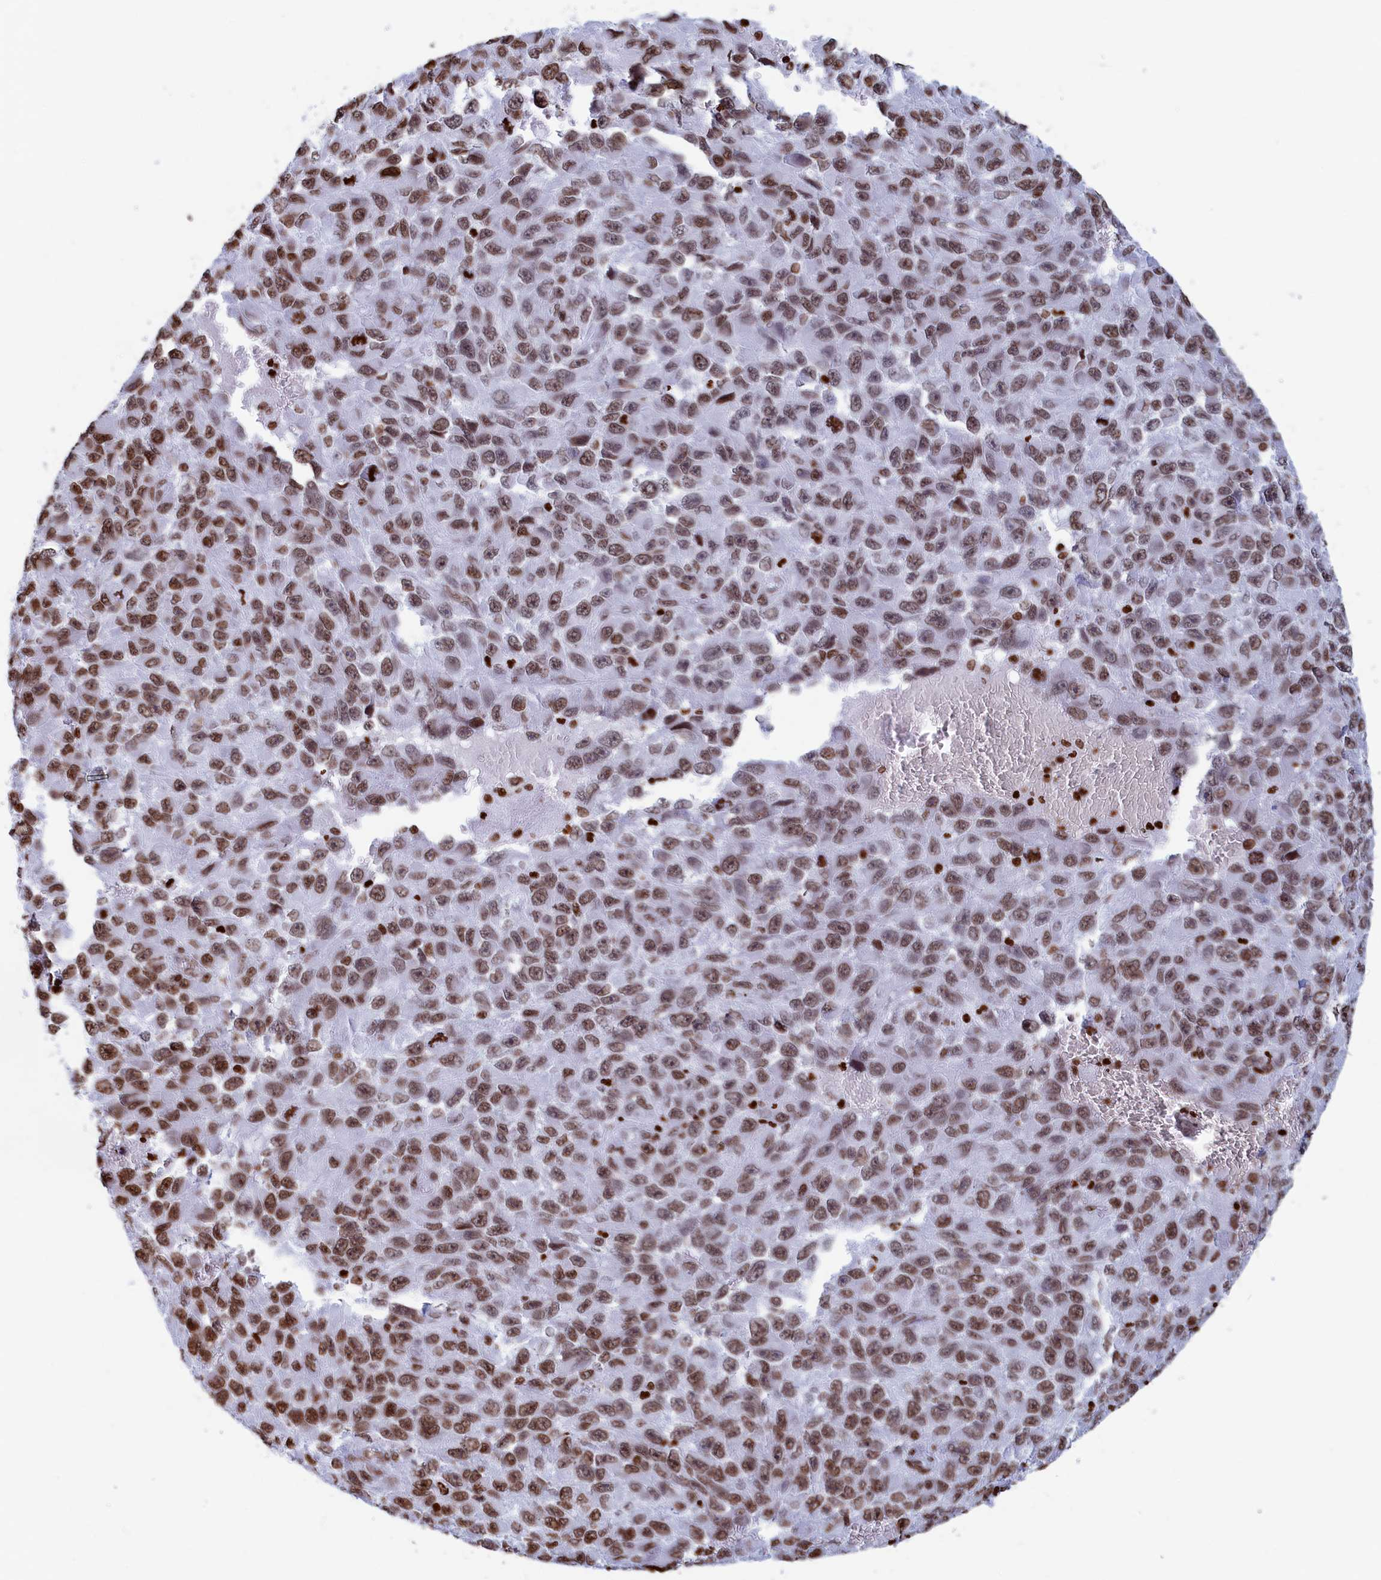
{"staining": {"intensity": "moderate", "quantity": ">75%", "location": "nuclear"}, "tissue": "melanoma", "cell_type": "Tumor cells", "image_type": "cancer", "snomed": [{"axis": "morphology", "description": "Normal tissue, NOS"}, {"axis": "morphology", "description": "Malignant melanoma, NOS"}, {"axis": "topography", "description": "Skin"}], "caption": "This is a photomicrograph of immunohistochemistry staining of melanoma, which shows moderate positivity in the nuclear of tumor cells.", "gene": "APOBEC3A", "patient": {"sex": "female", "age": 96}}